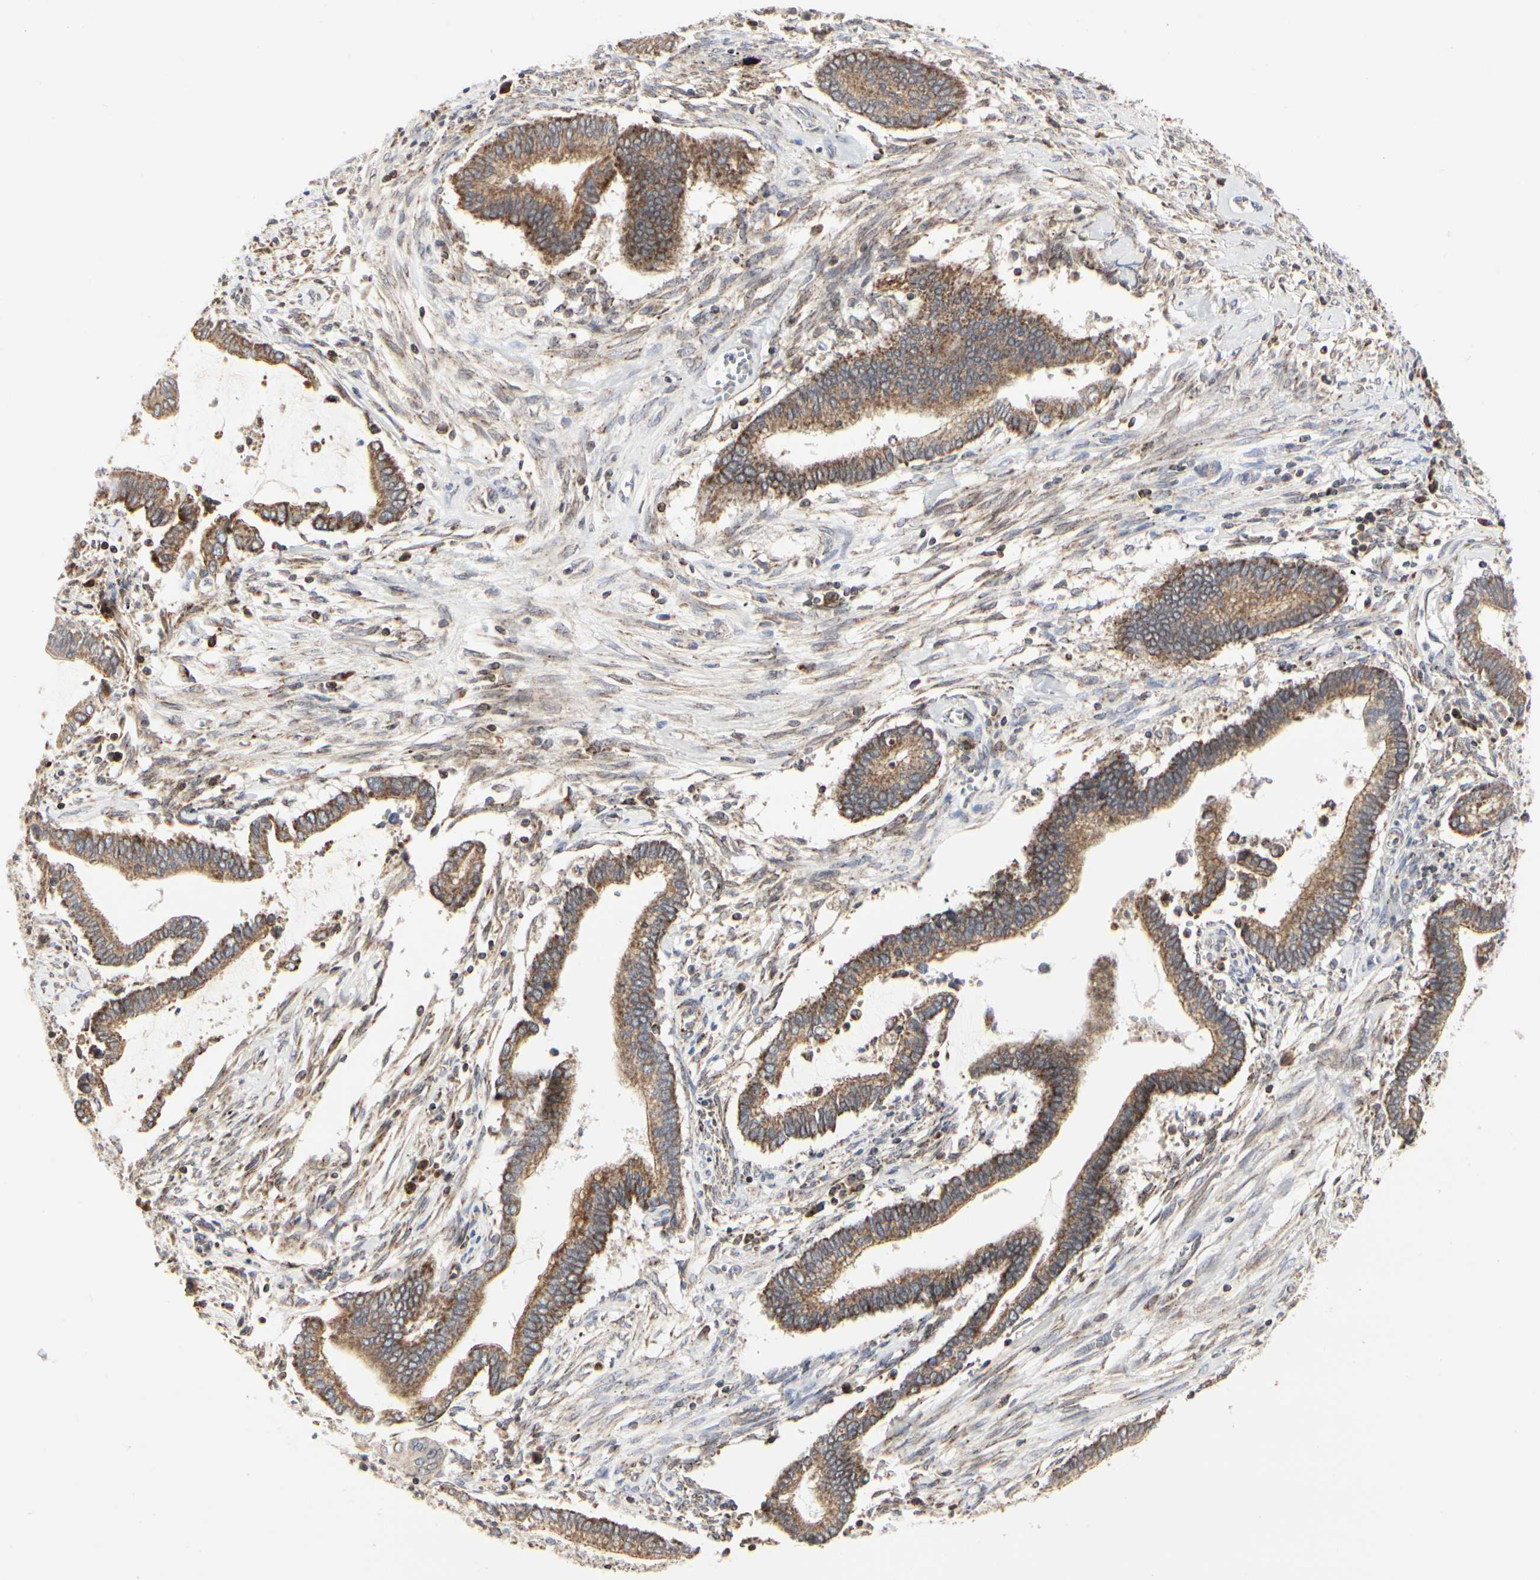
{"staining": {"intensity": "moderate", "quantity": ">75%", "location": "cytoplasmic/membranous"}, "tissue": "cervical cancer", "cell_type": "Tumor cells", "image_type": "cancer", "snomed": [{"axis": "morphology", "description": "Adenocarcinoma, NOS"}, {"axis": "topography", "description": "Cervix"}], "caption": "Brown immunohistochemical staining in cervical cancer exhibits moderate cytoplasmic/membranous positivity in approximately >75% of tumor cells.", "gene": "TSKU", "patient": {"sex": "female", "age": 44}}